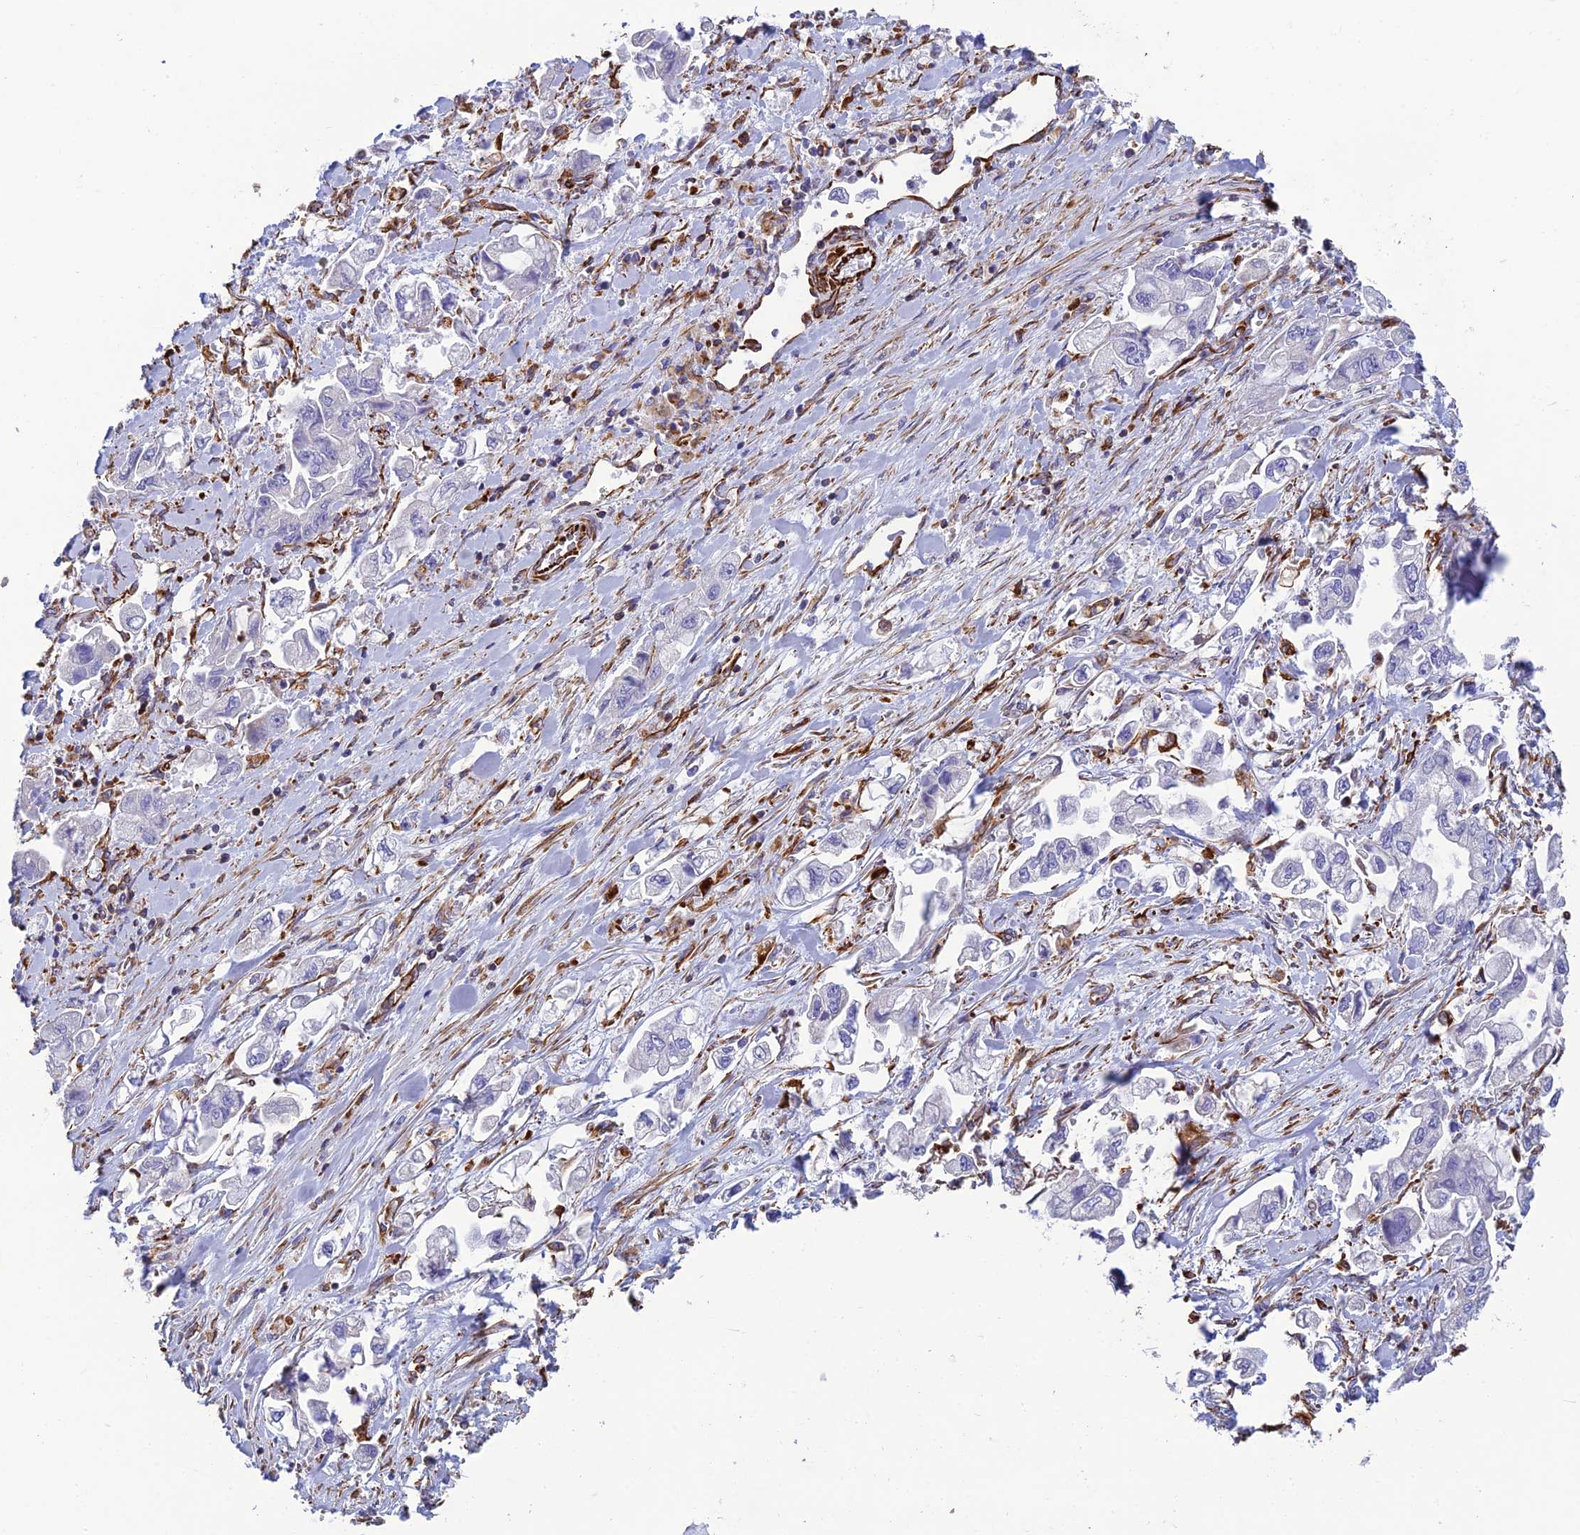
{"staining": {"intensity": "negative", "quantity": "none", "location": "none"}, "tissue": "stomach cancer", "cell_type": "Tumor cells", "image_type": "cancer", "snomed": [{"axis": "morphology", "description": "Adenocarcinoma, NOS"}, {"axis": "topography", "description": "Stomach"}], "caption": "This is an IHC micrograph of stomach cancer. There is no positivity in tumor cells.", "gene": "FBXL20", "patient": {"sex": "male", "age": 62}}